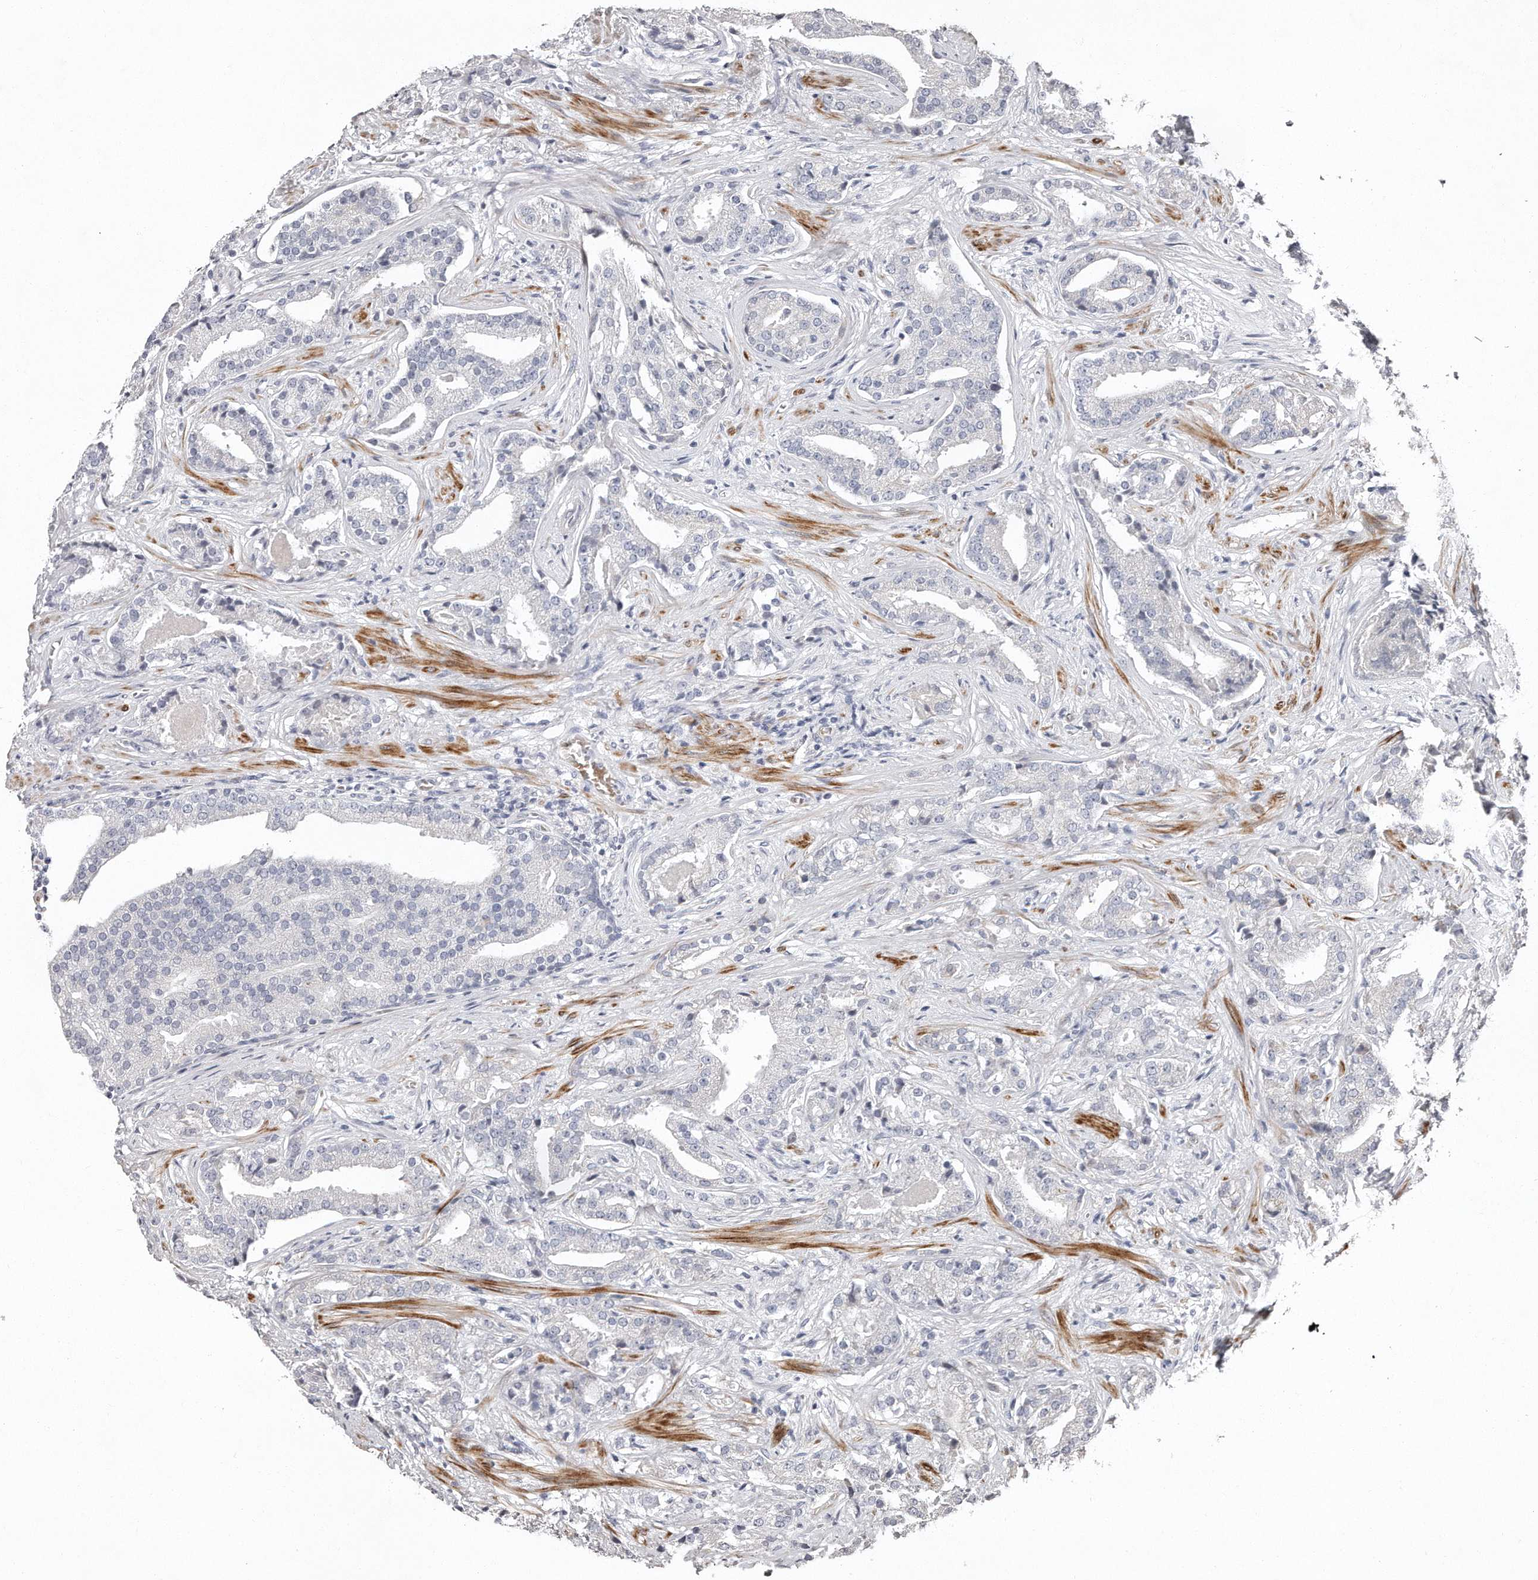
{"staining": {"intensity": "negative", "quantity": "none", "location": "none"}, "tissue": "prostate cancer", "cell_type": "Tumor cells", "image_type": "cancer", "snomed": [{"axis": "morphology", "description": "Adenocarcinoma, Low grade"}, {"axis": "topography", "description": "Prostate"}], "caption": "Tumor cells are negative for protein expression in human prostate adenocarcinoma (low-grade).", "gene": "TECR", "patient": {"sex": "male", "age": 67}}